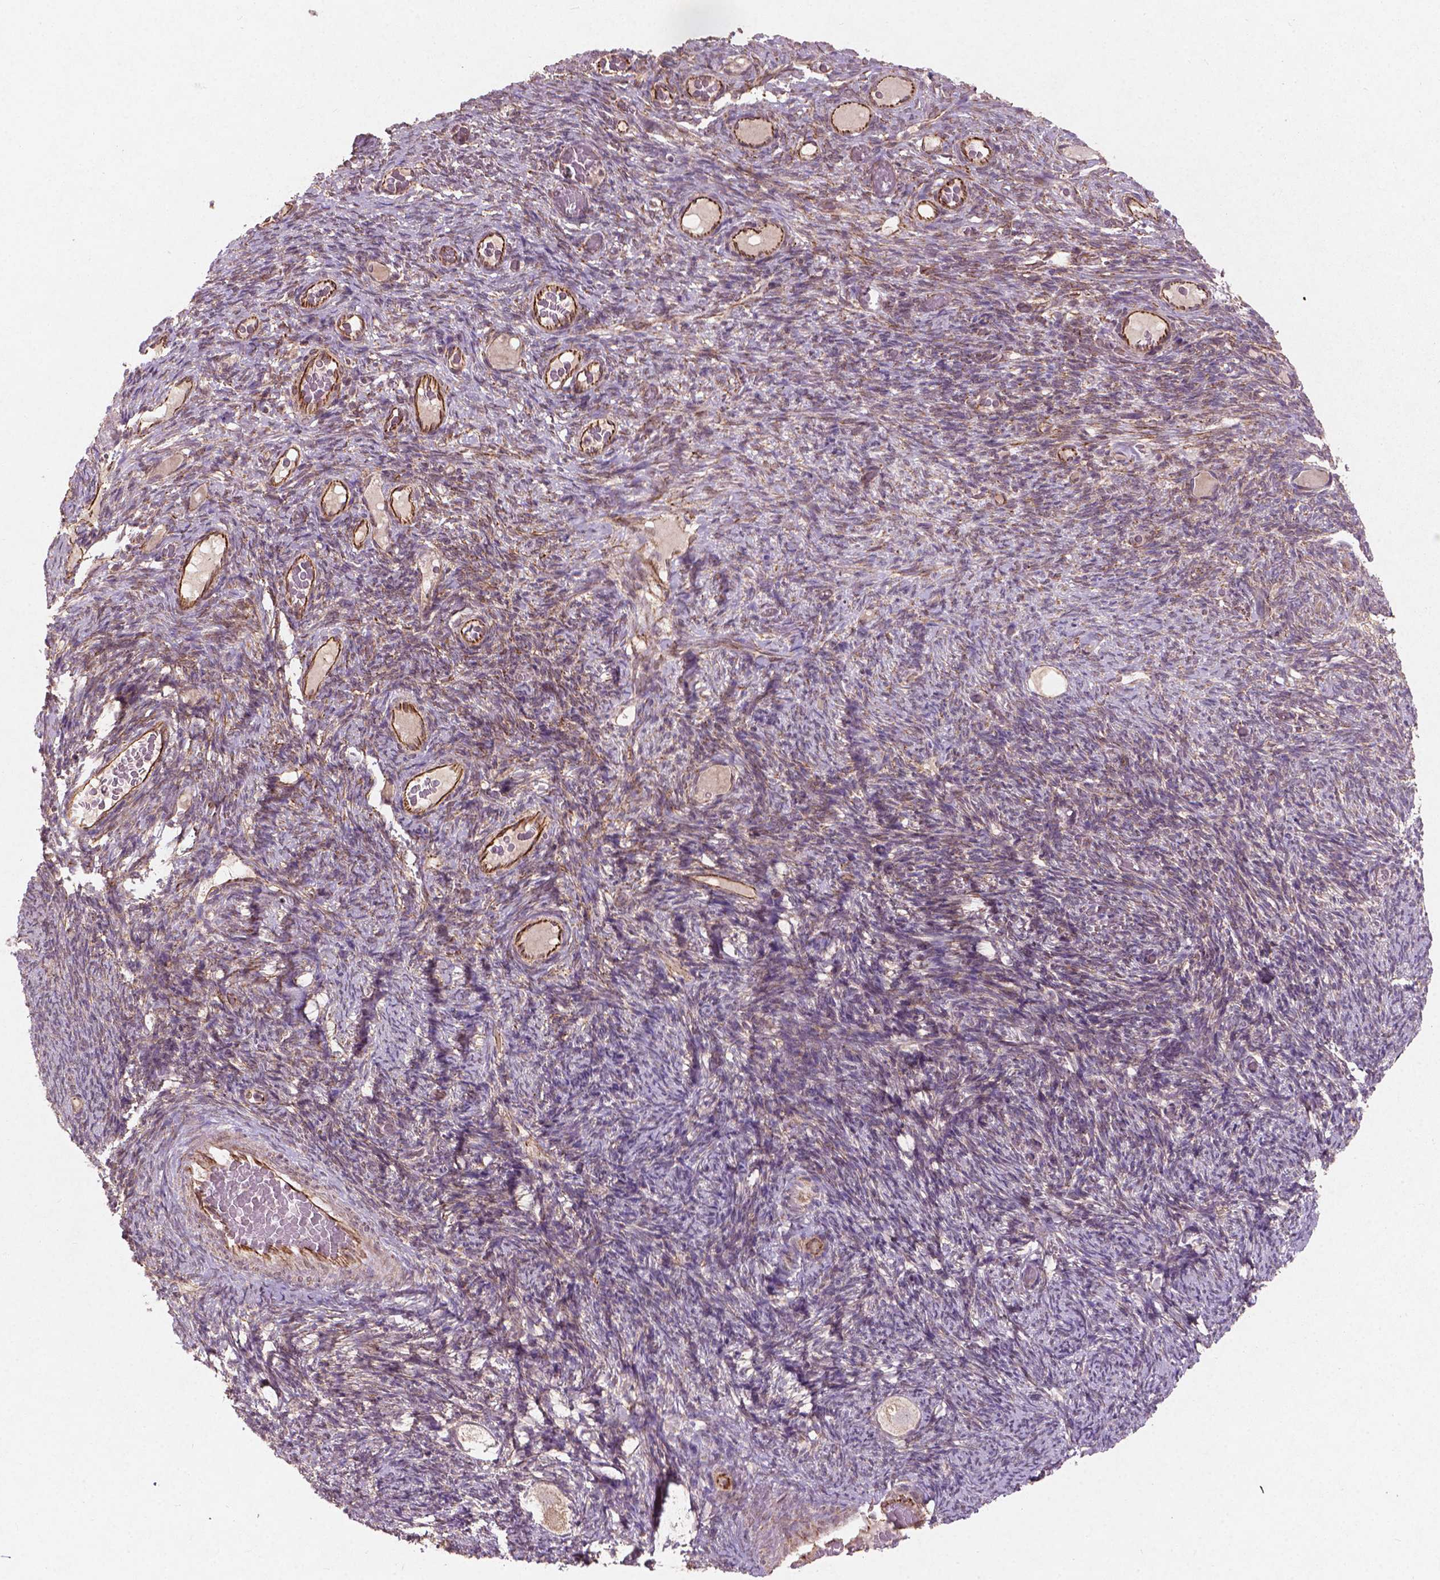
{"staining": {"intensity": "negative", "quantity": "none", "location": "none"}, "tissue": "ovary", "cell_type": "Follicle cells", "image_type": "normal", "snomed": [{"axis": "morphology", "description": "Normal tissue, NOS"}, {"axis": "topography", "description": "Ovary"}], "caption": "Ovary stained for a protein using immunohistochemistry (IHC) reveals no positivity follicle cells.", "gene": "SMAD2", "patient": {"sex": "female", "age": 34}}